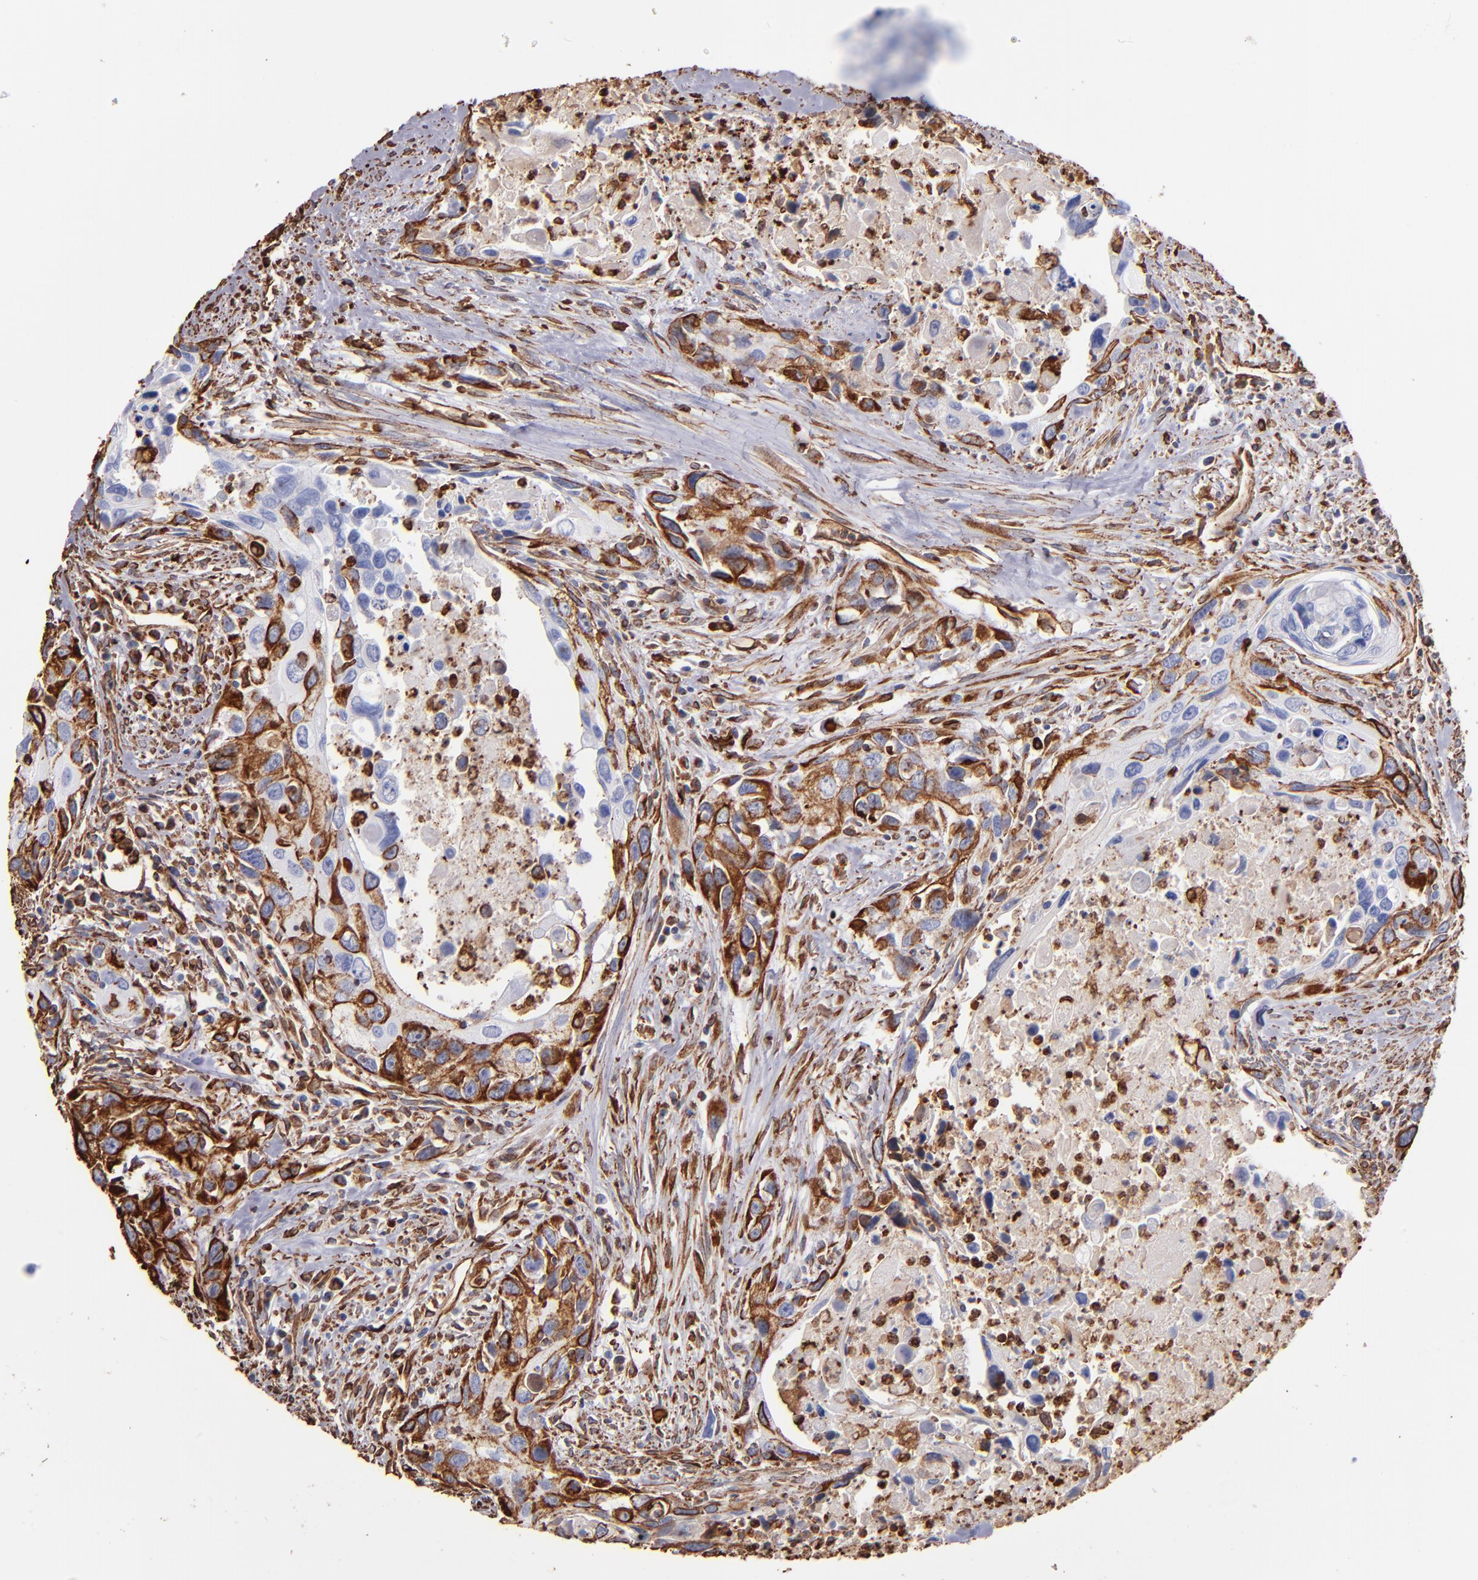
{"staining": {"intensity": "strong", "quantity": "25%-75%", "location": "cytoplasmic/membranous"}, "tissue": "urothelial cancer", "cell_type": "Tumor cells", "image_type": "cancer", "snomed": [{"axis": "morphology", "description": "Urothelial carcinoma, High grade"}, {"axis": "topography", "description": "Urinary bladder"}], "caption": "High-power microscopy captured an immunohistochemistry (IHC) micrograph of urothelial cancer, revealing strong cytoplasmic/membranous positivity in about 25%-75% of tumor cells. (DAB IHC, brown staining for protein, blue staining for nuclei).", "gene": "VIM", "patient": {"sex": "male", "age": 71}}